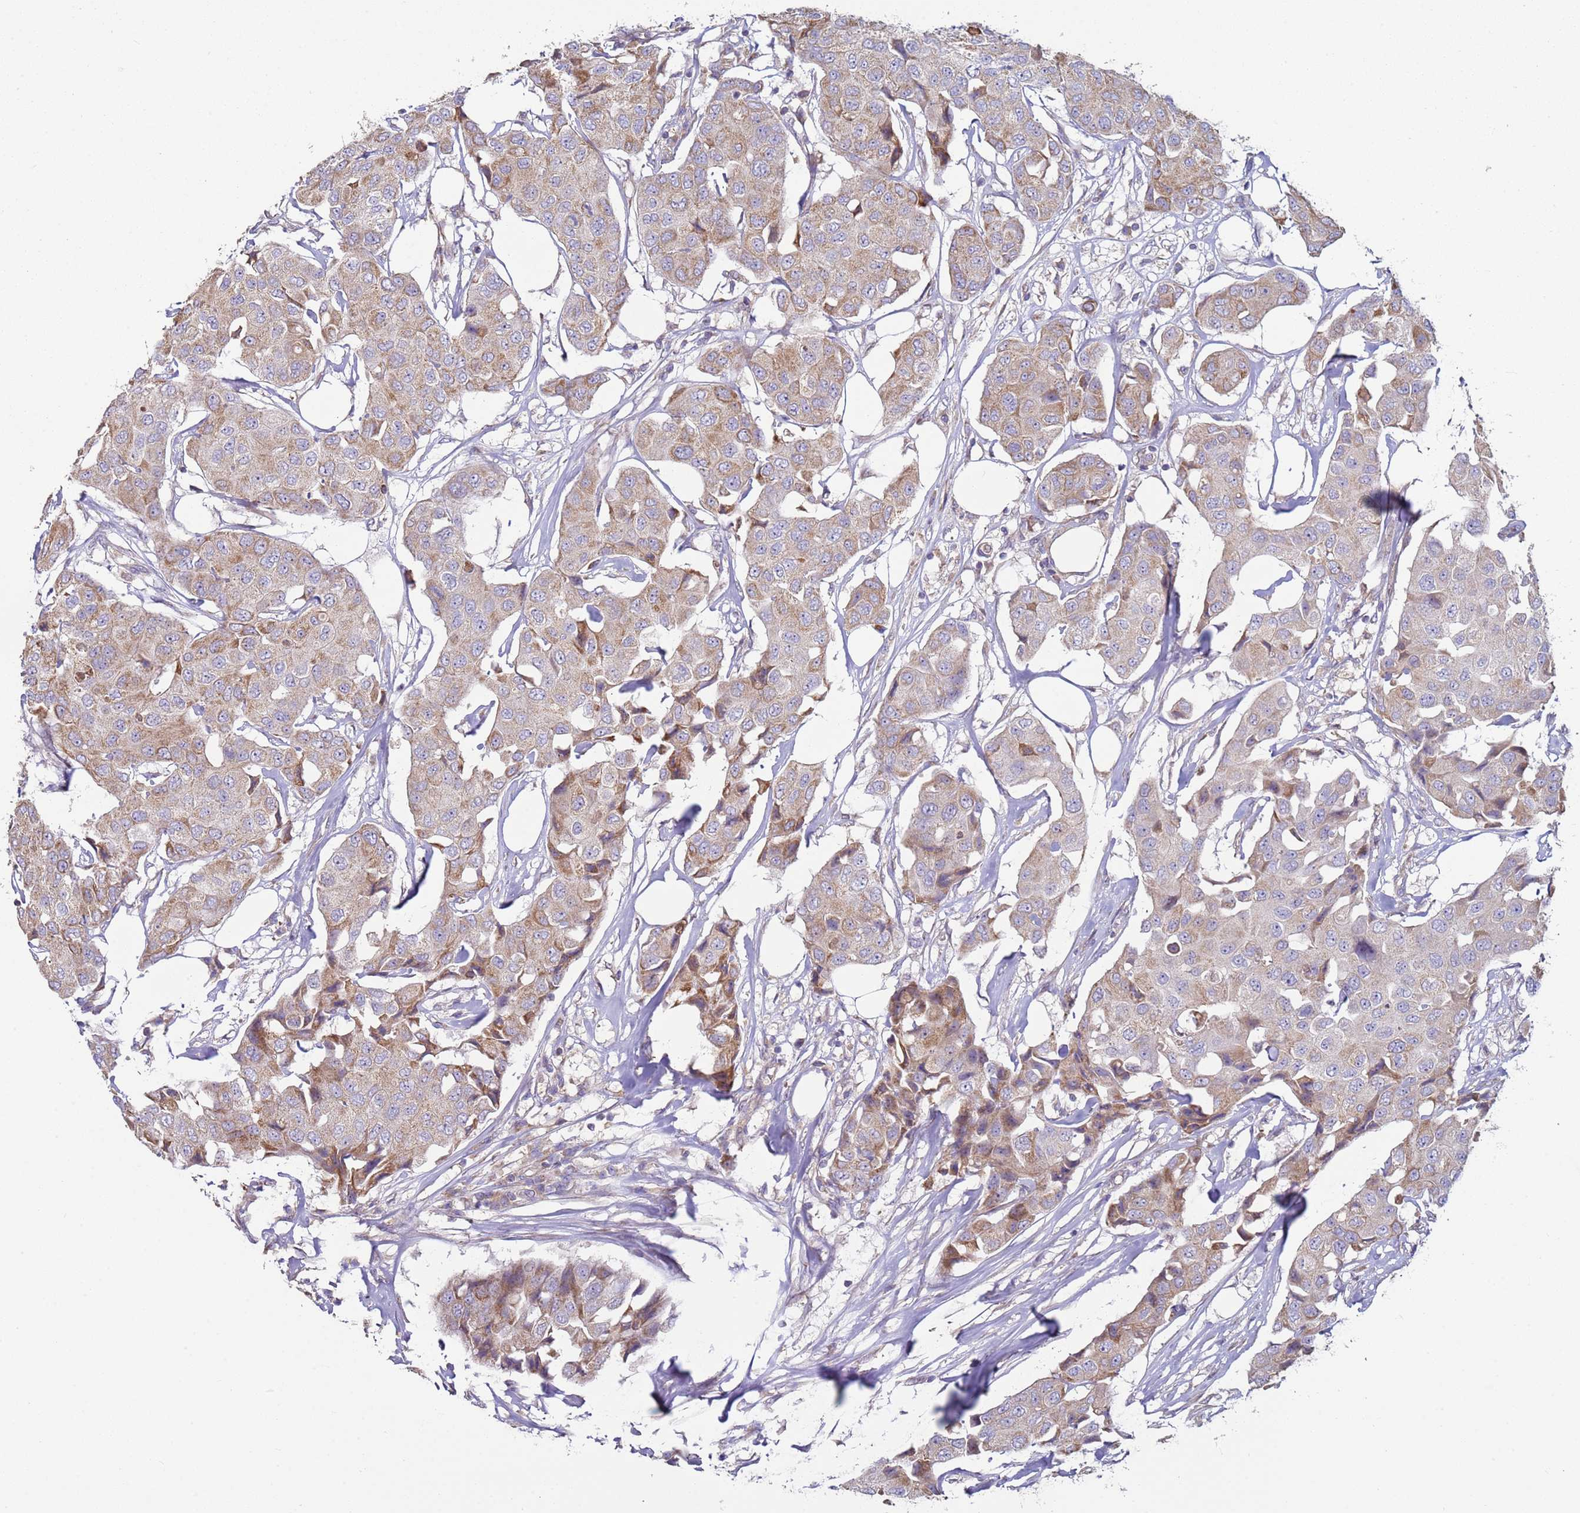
{"staining": {"intensity": "weak", "quantity": "25%-75%", "location": "cytoplasmic/membranous"}, "tissue": "breast cancer", "cell_type": "Tumor cells", "image_type": "cancer", "snomed": [{"axis": "morphology", "description": "Duct carcinoma"}, {"axis": "topography", "description": "Breast"}], "caption": "Immunohistochemistry (IHC) image of neoplastic tissue: infiltrating ductal carcinoma (breast) stained using IHC demonstrates low levels of weak protein expression localized specifically in the cytoplasmic/membranous of tumor cells, appearing as a cytoplasmic/membranous brown color.", "gene": "DIP2B", "patient": {"sex": "female", "age": 80}}